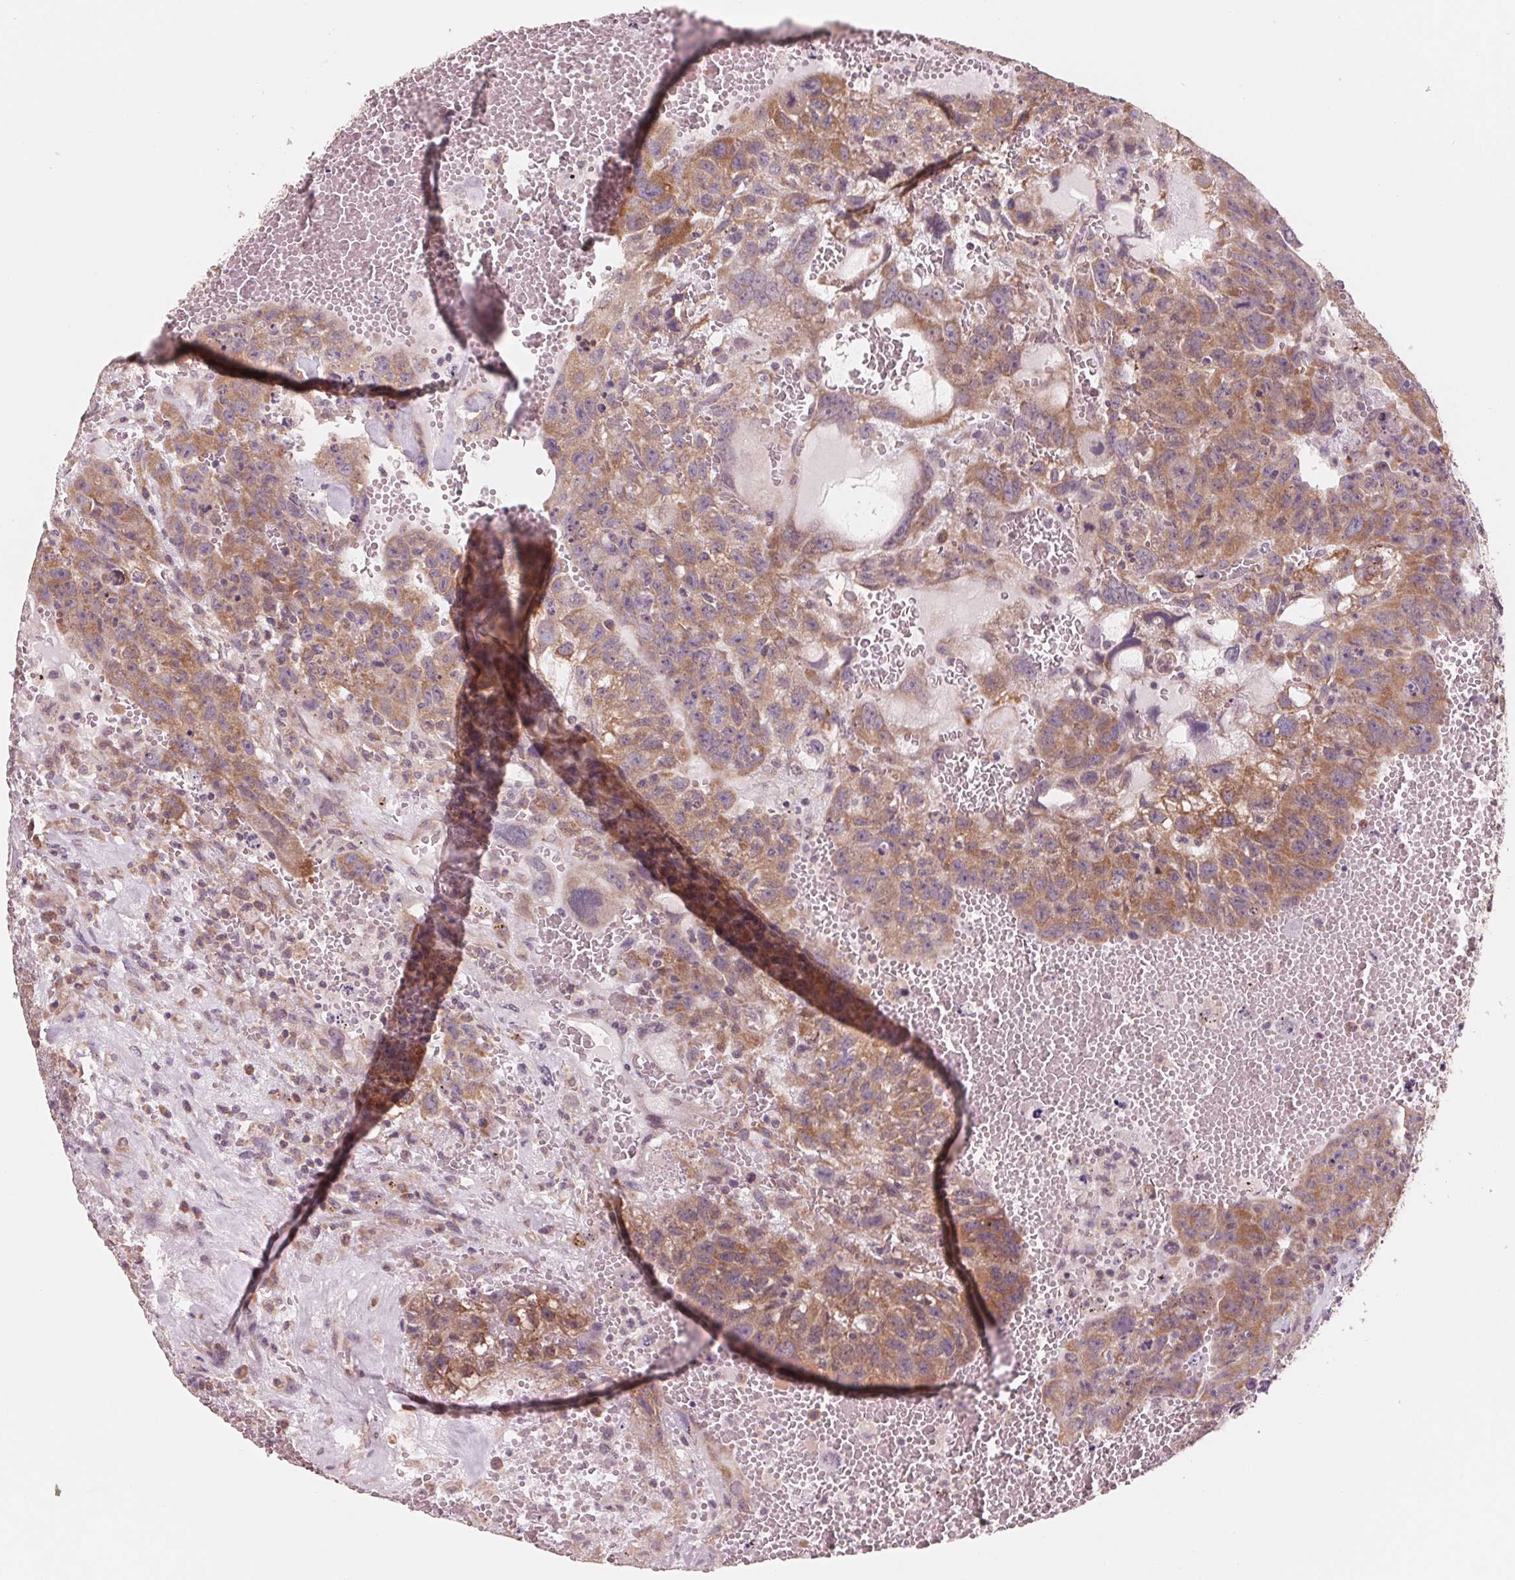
{"staining": {"intensity": "moderate", "quantity": ">75%", "location": "cytoplasmic/membranous"}, "tissue": "testis cancer", "cell_type": "Tumor cells", "image_type": "cancer", "snomed": [{"axis": "morphology", "description": "Carcinoma, Embryonal, NOS"}, {"axis": "topography", "description": "Testis"}], "caption": "Protein expression analysis of human testis cancer (embryonal carcinoma) reveals moderate cytoplasmic/membranous staining in approximately >75% of tumor cells.", "gene": "GIGYF2", "patient": {"sex": "male", "age": 26}}